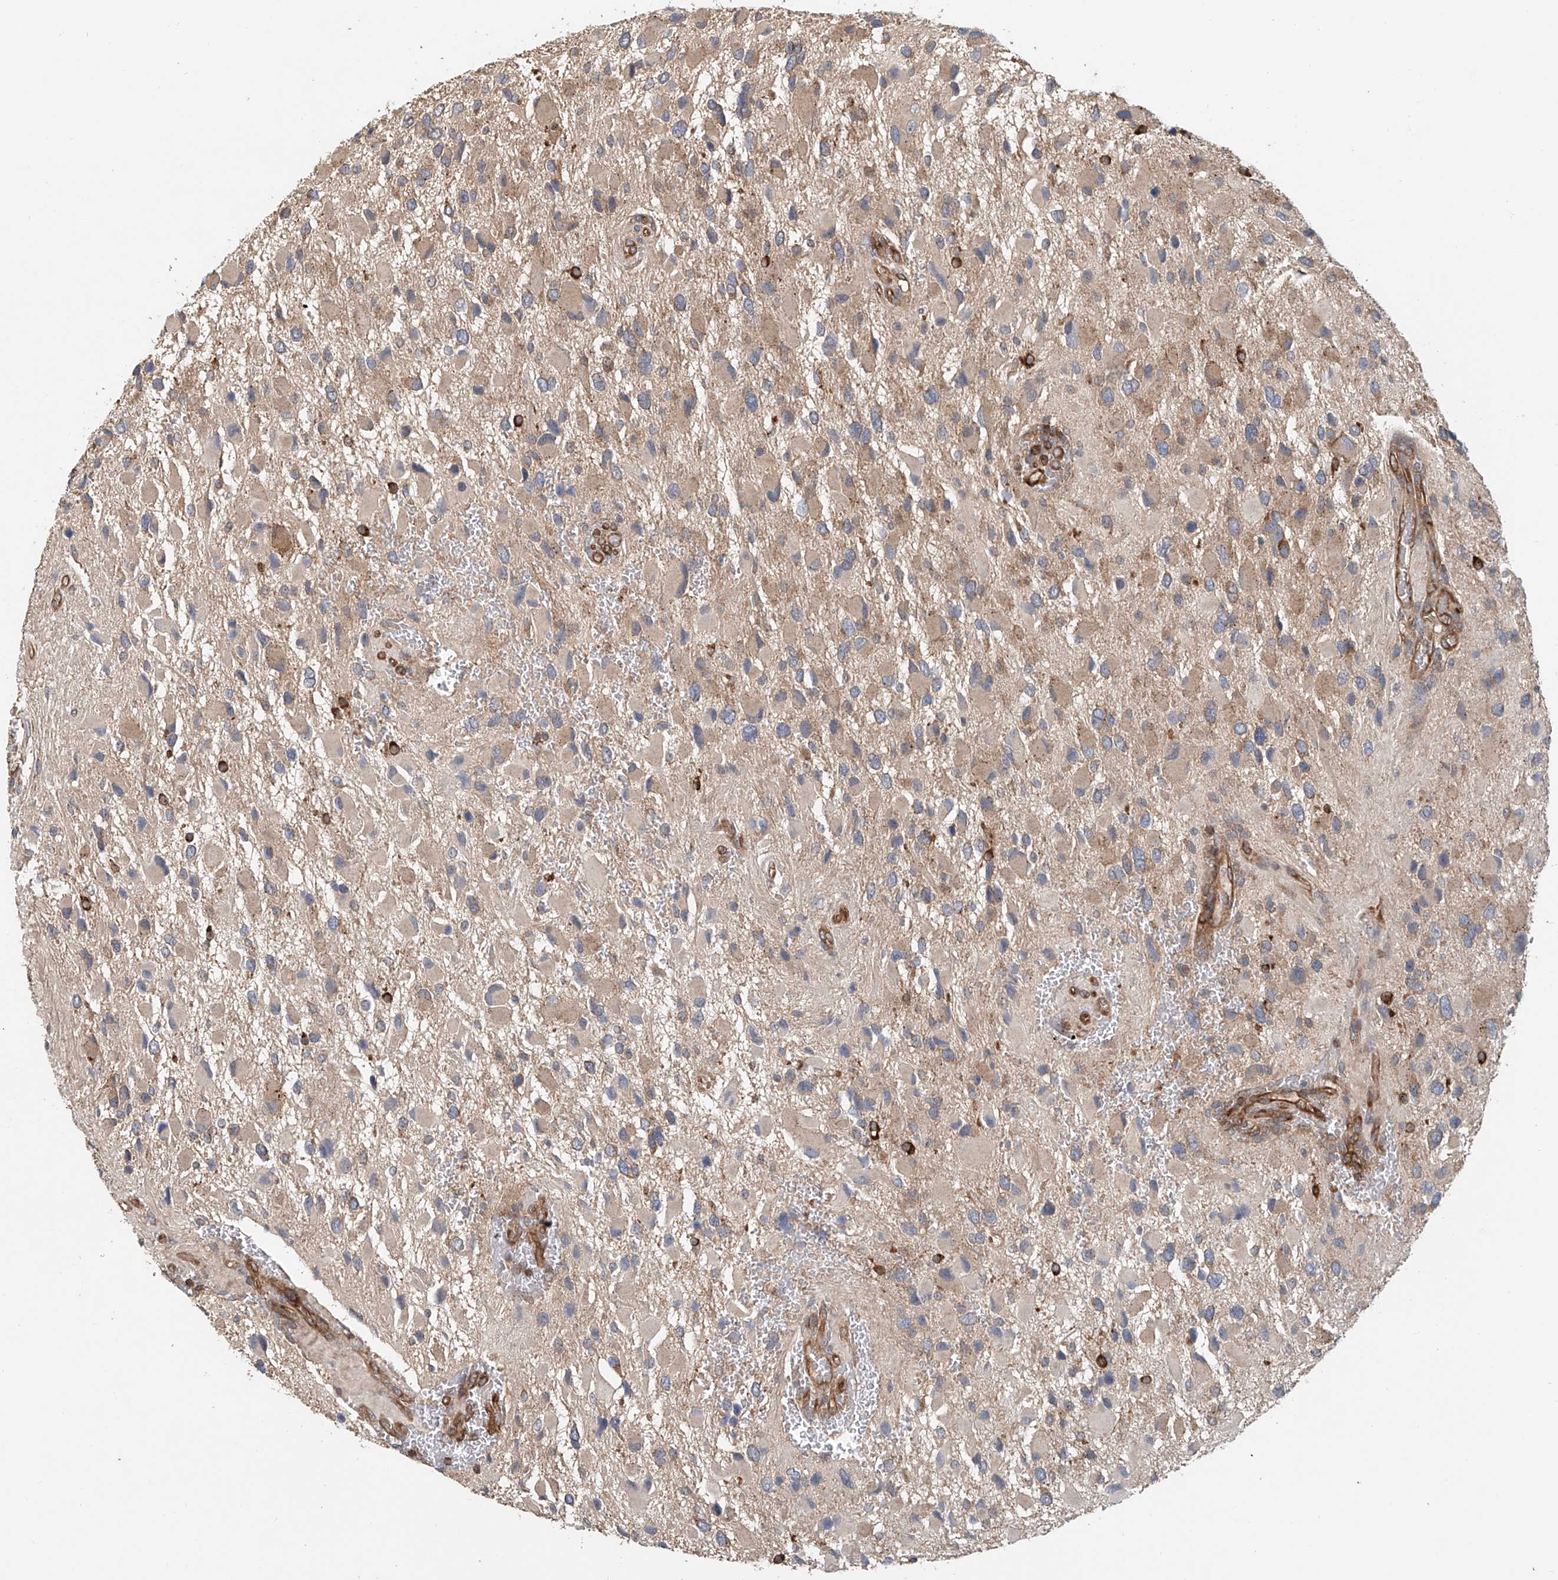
{"staining": {"intensity": "weak", "quantity": "25%-75%", "location": "cytoplasmic/membranous"}, "tissue": "glioma", "cell_type": "Tumor cells", "image_type": "cancer", "snomed": [{"axis": "morphology", "description": "Glioma, malignant, High grade"}, {"axis": "topography", "description": "Brain"}], "caption": "A histopathology image showing weak cytoplasmic/membranous staining in about 25%-75% of tumor cells in glioma, as visualized by brown immunohistochemical staining.", "gene": "FRYL", "patient": {"sex": "male", "age": 53}}